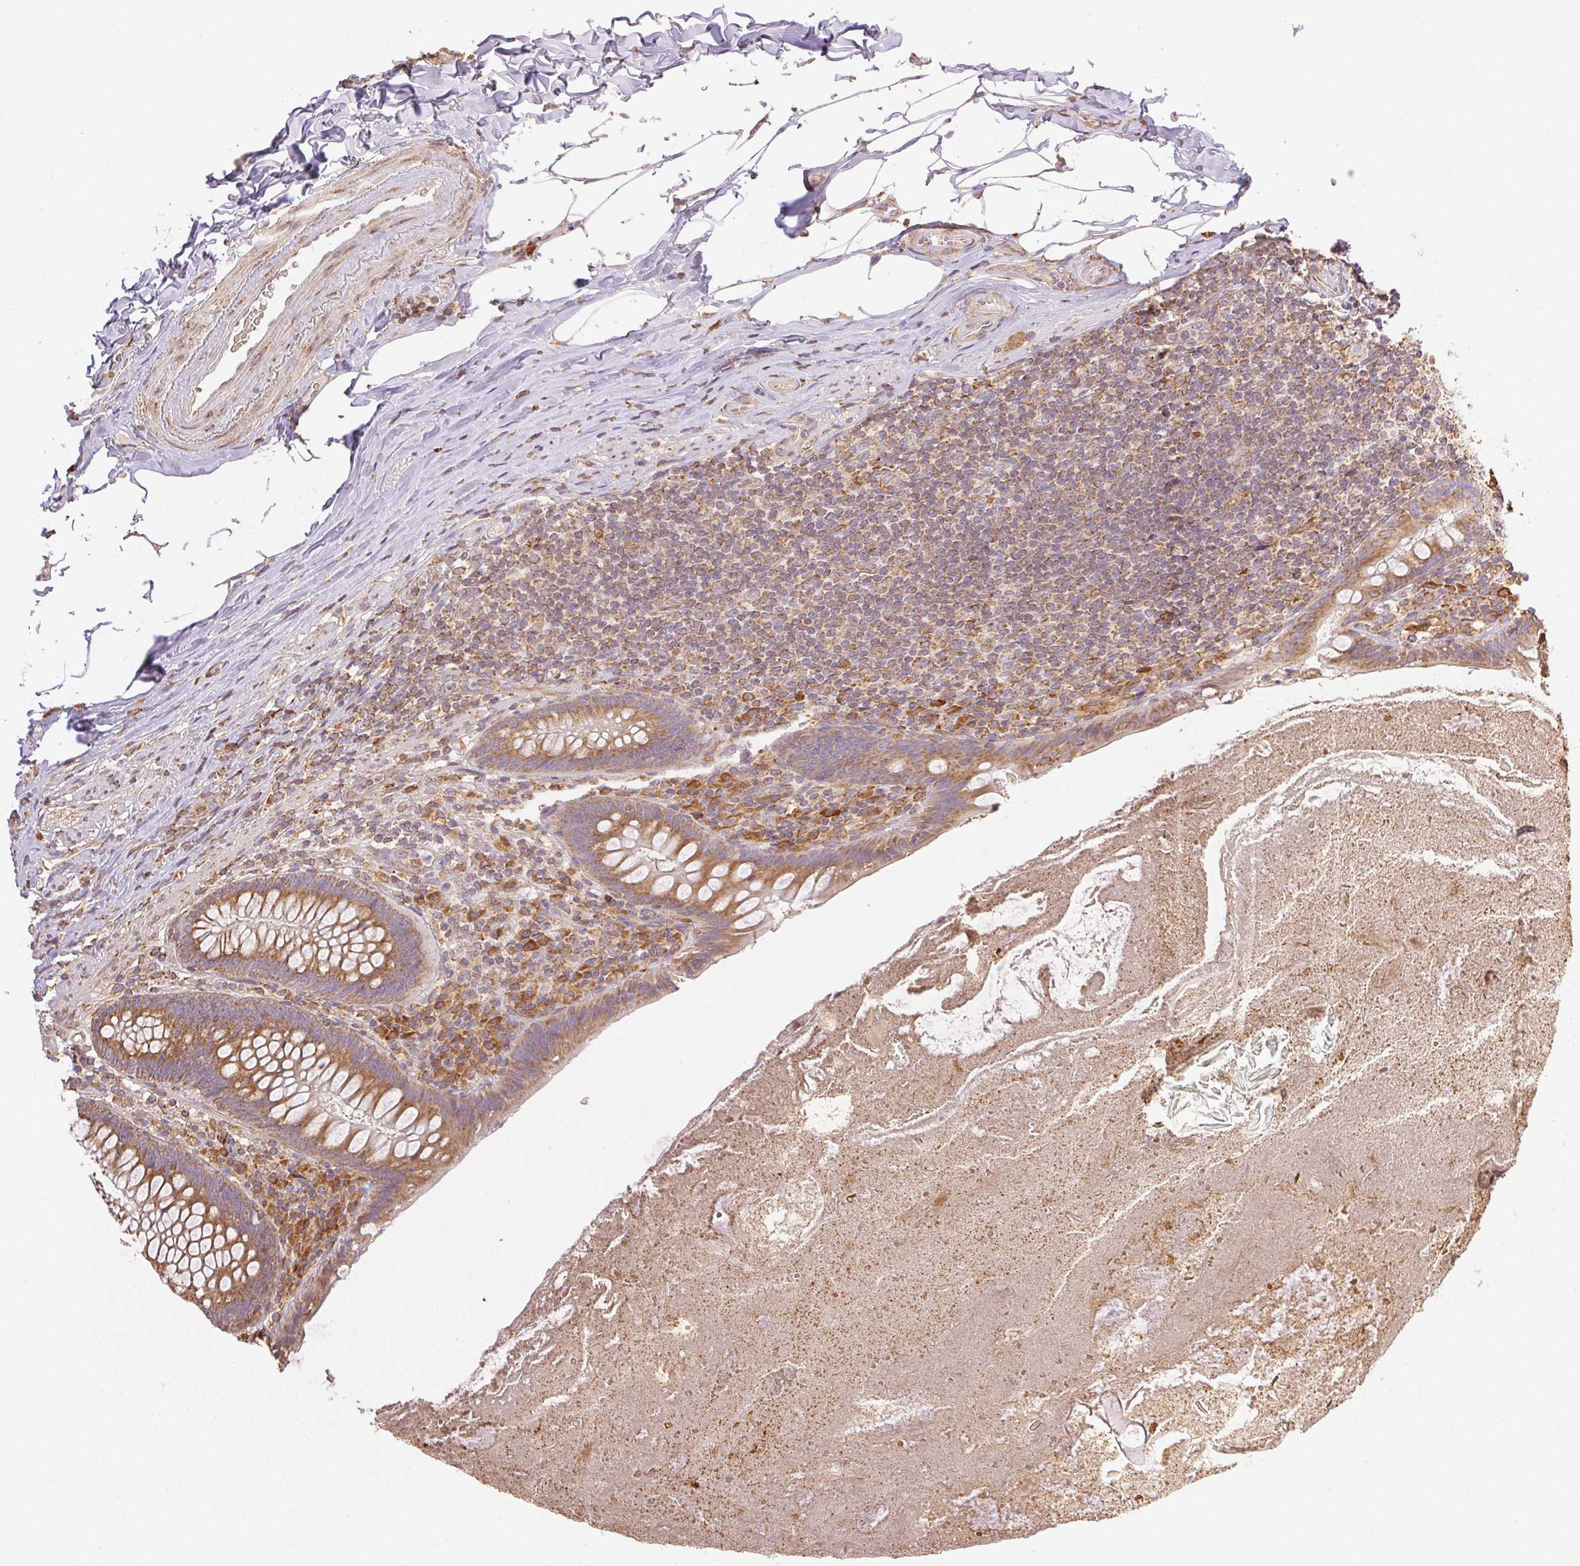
{"staining": {"intensity": "weak", "quantity": ">75%", "location": "cytoplasmic/membranous"}, "tissue": "appendix", "cell_type": "Glandular cells", "image_type": "normal", "snomed": [{"axis": "morphology", "description": "Normal tissue, NOS"}, {"axis": "topography", "description": "Appendix"}], "caption": "The immunohistochemical stain shows weak cytoplasmic/membranous expression in glandular cells of benign appendix. The protein of interest is stained brown, and the nuclei are stained in blue (DAB (3,3'-diaminobenzidine) IHC with brightfield microscopy, high magnification).", "gene": "ENTREP1", "patient": {"sex": "male", "age": 47}}